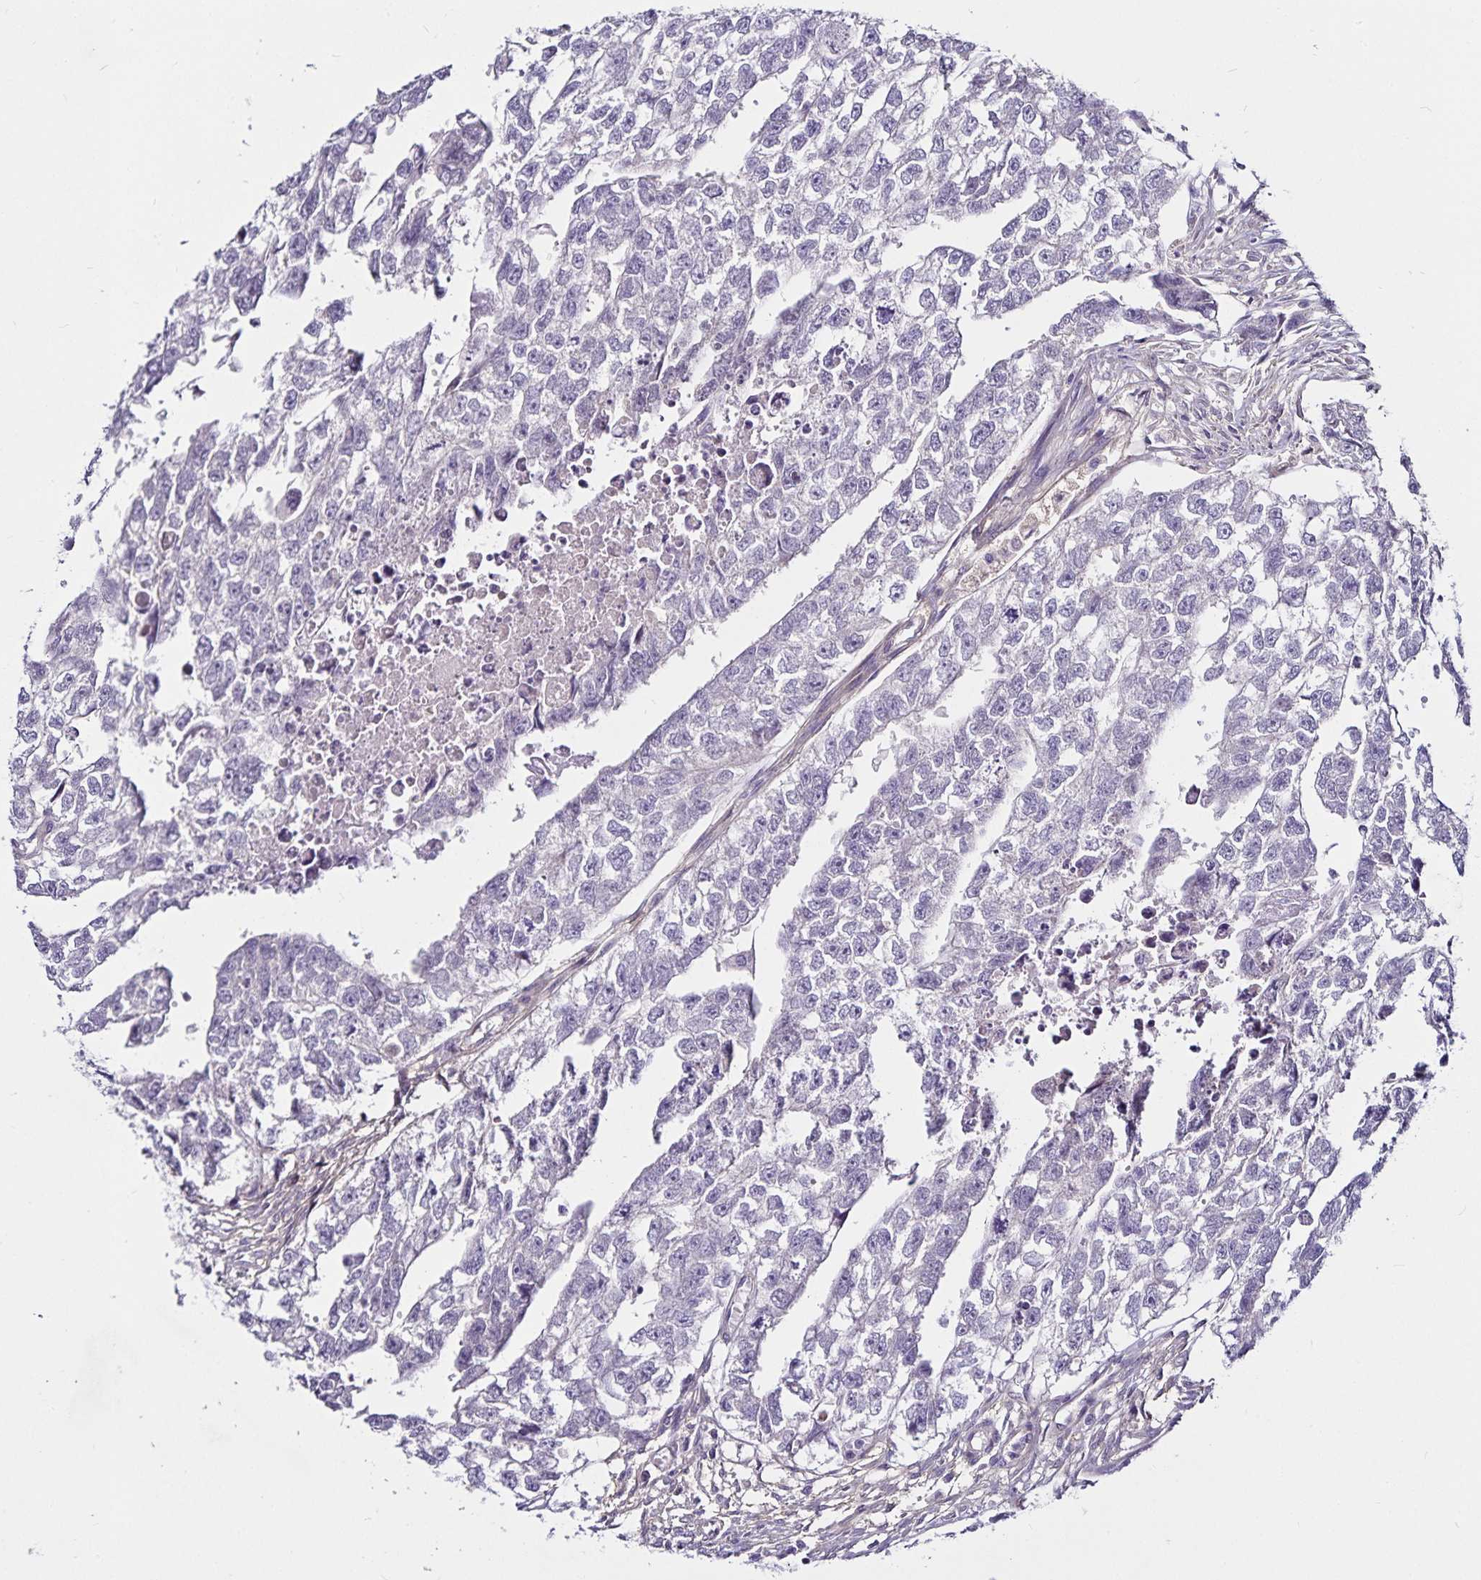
{"staining": {"intensity": "negative", "quantity": "none", "location": "none"}, "tissue": "testis cancer", "cell_type": "Tumor cells", "image_type": "cancer", "snomed": [{"axis": "morphology", "description": "Carcinoma, Embryonal, NOS"}, {"axis": "morphology", "description": "Teratoma, malignant, NOS"}, {"axis": "topography", "description": "Testis"}], "caption": "Testis malignant teratoma was stained to show a protein in brown. There is no significant expression in tumor cells.", "gene": "GNG12", "patient": {"sex": "male", "age": 44}}